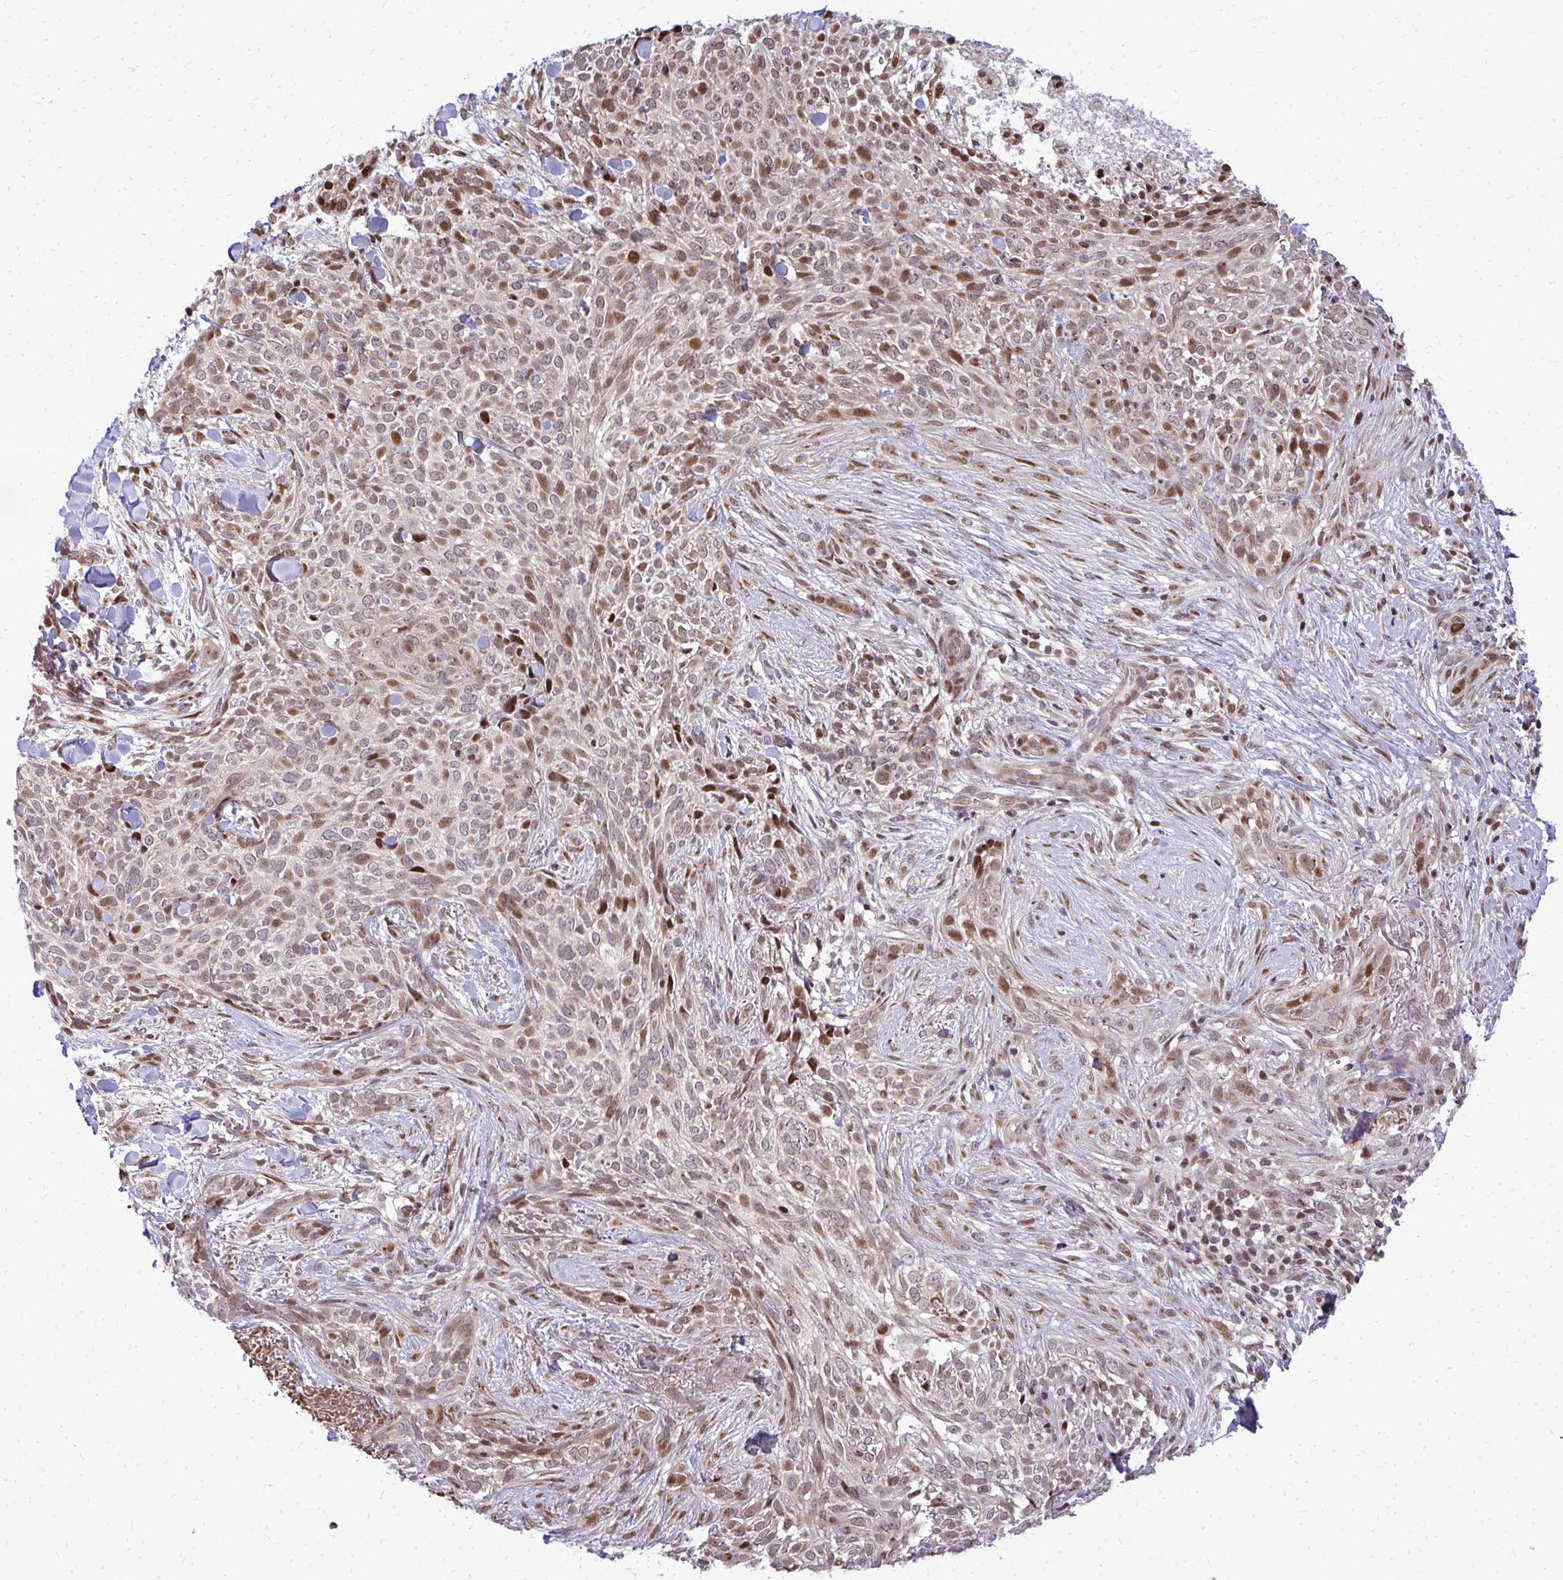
{"staining": {"intensity": "moderate", "quantity": "25%-75%", "location": "nuclear"}, "tissue": "skin cancer", "cell_type": "Tumor cells", "image_type": "cancer", "snomed": [{"axis": "morphology", "description": "Basal cell carcinoma"}, {"axis": "topography", "description": "Skin"}, {"axis": "topography", "description": "Skin of face"}], "caption": "DAB (3,3'-diaminobenzidine) immunohistochemical staining of human basal cell carcinoma (skin) shows moderate nuclear protein expression in approximately 25%-75% of tumor cells.", "gene": "PIGY", "patient": {"sex": "female", "age": 90}}